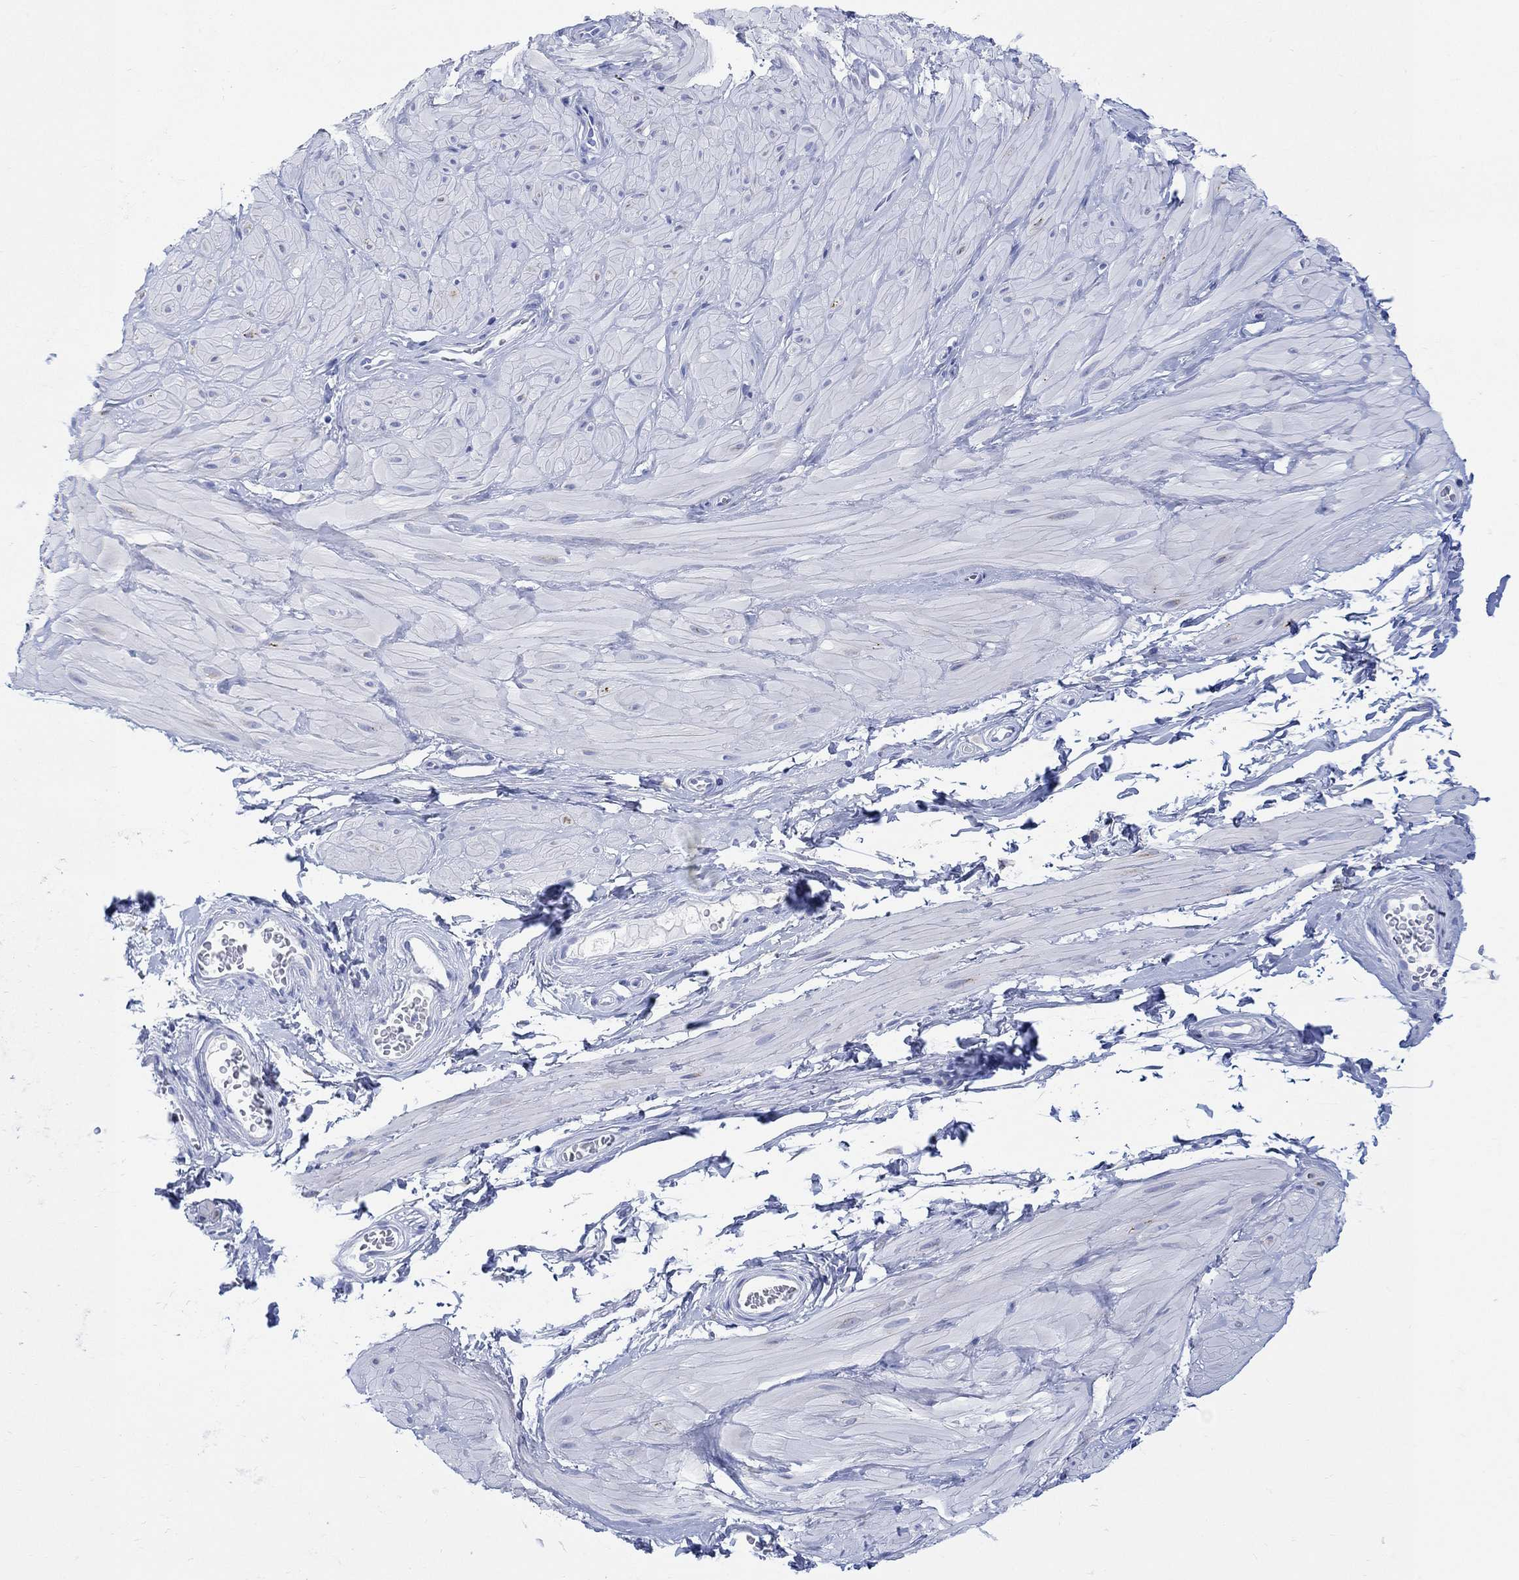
{"staining": {"intensity": "negative", "quantity": "none", "location": "none"}, "tissue": "soft tissue", "cell_type": "Fibroblasts", "image_type": "normal", "snomed": [{"axis": "morphology", "description": "Normal tissue, NOS"}, {"axis": "topography", "description": "Smooth muscle"}, {"axis": "topography", "description": "Peripheral nerve tissue"}], "caption": "Immunohistochemistry (IHC) of benign soft tissue reveals no expression in fibroblasts.", "gene": "MYL1", "patient": {"sex": "male", "age": 22}}